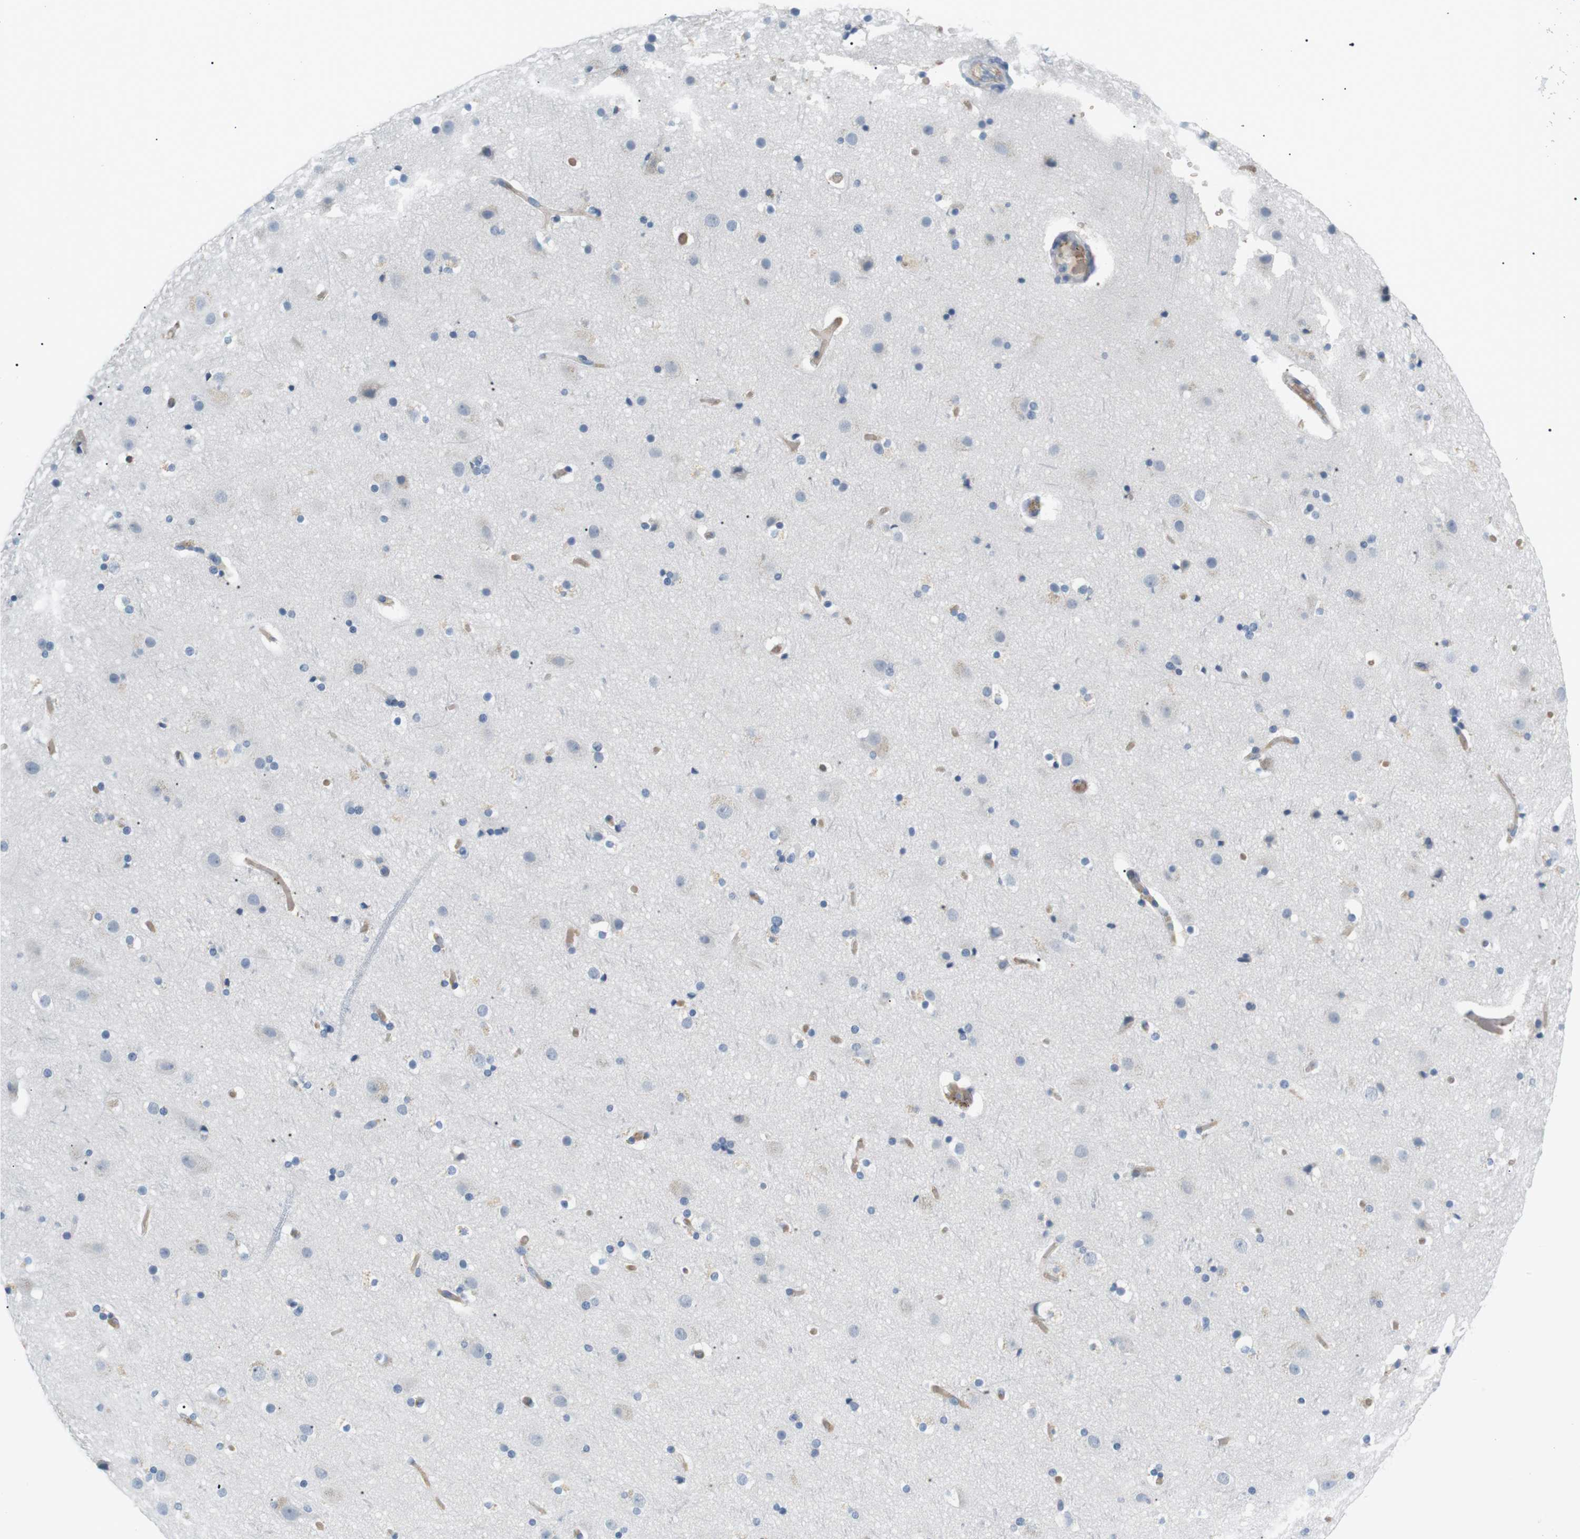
{"staining": {"intensity": "weak", "quantity": "25%-75%", "location": "cytoplasmic/membranous"}, "tissue": "cerebral cortex", "cell_type": "Endothelial cells", "image_type": "normal", "snomed": [{"axis": "morphology", "description": "Normal tissue, NOS"}, {"axis": "topography", "description": "Cerebral cortex"}], "caption": "The immunohistochemical stain highlights weak cytoplasmic/membranous positivity in endothelial cells of benign cerebral cortex.", "gene": "ADCY10", "patient": {"sex": "male", "age": 57}}